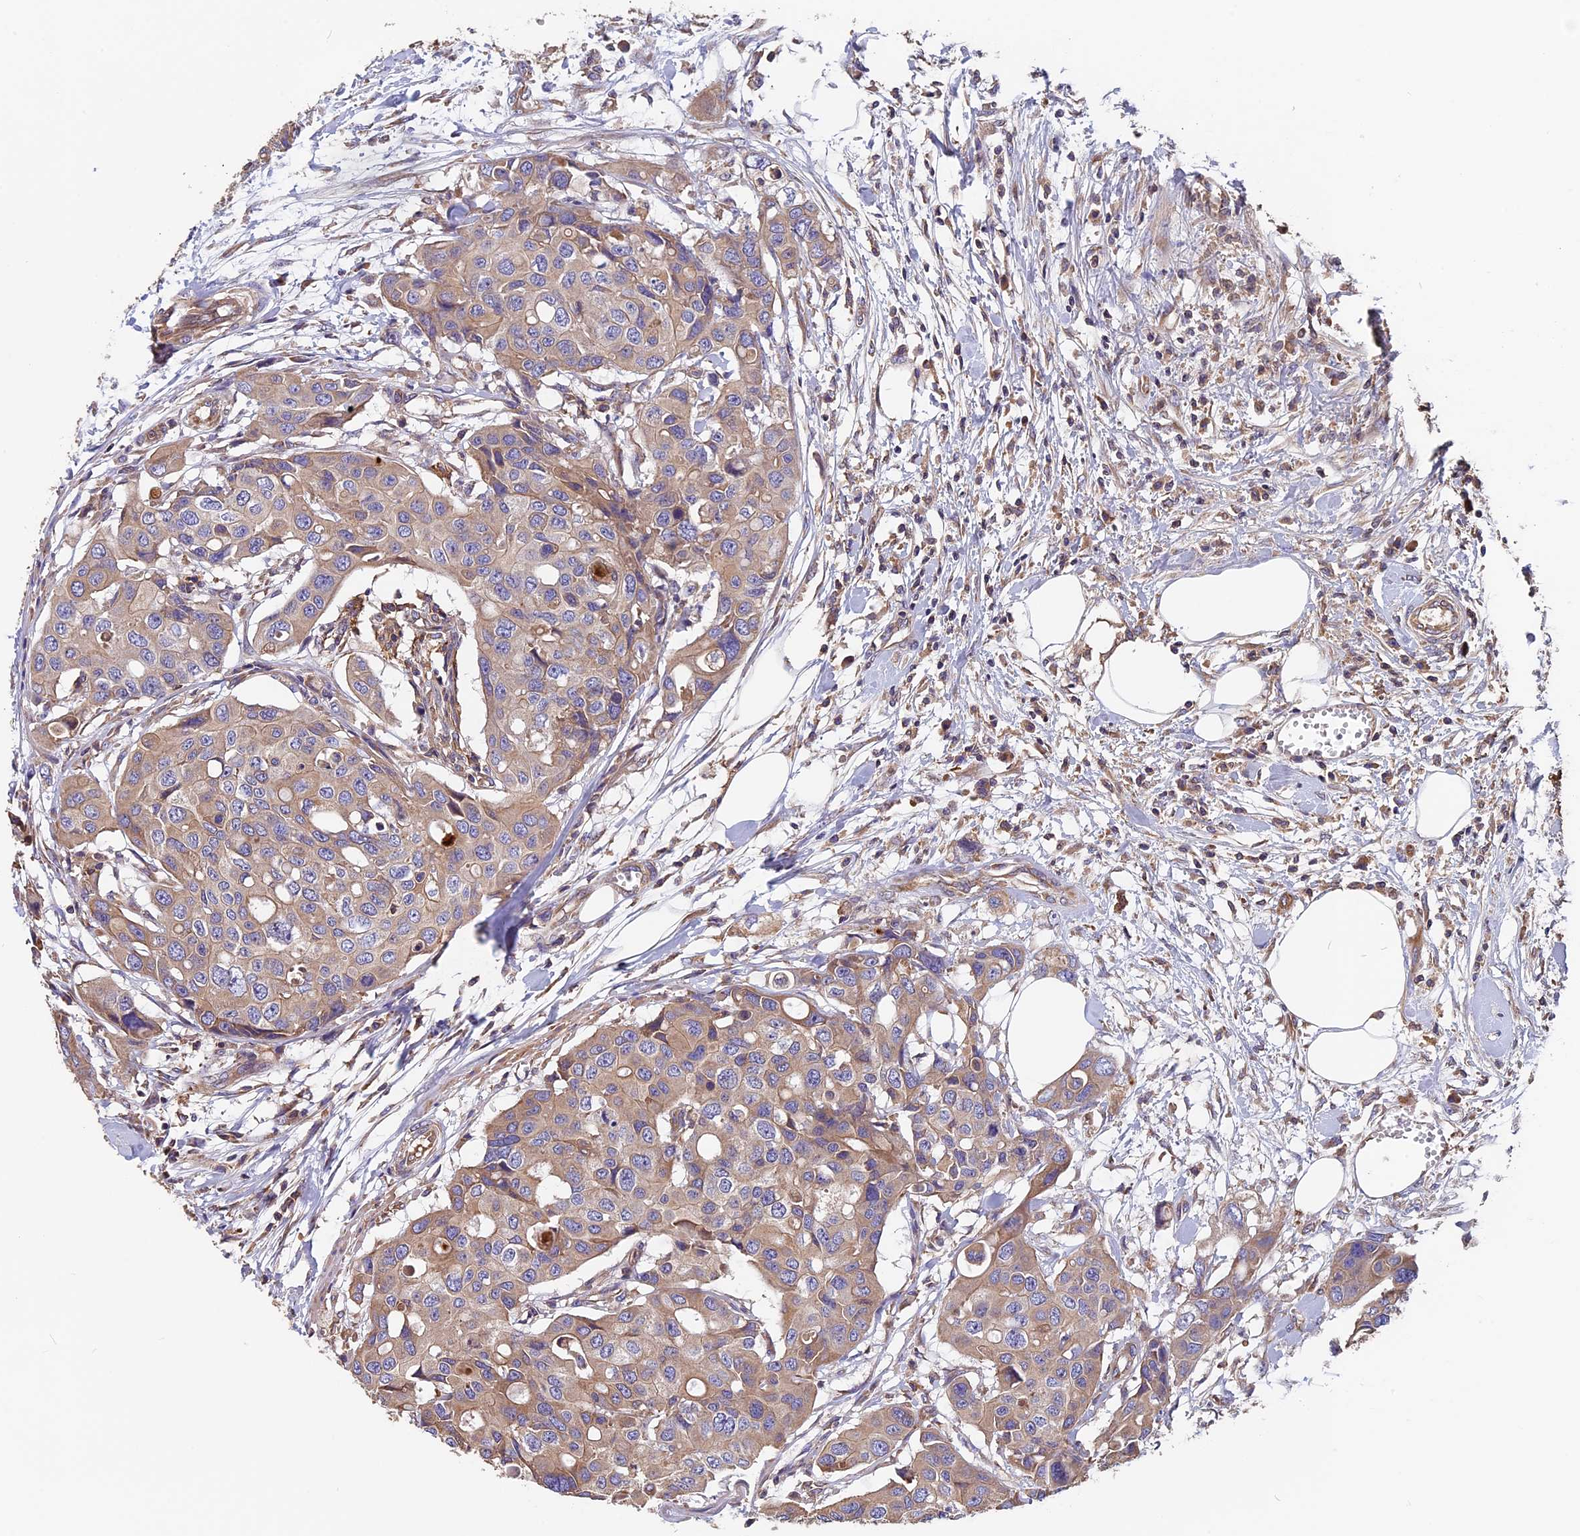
{"staining": {"intensity": "weak", "quantity": ">75%", "location": "cytoplasmic/membranous"}, "tissue": "colorectal cancer", "cell_type": "Tumor cells", "image_type": "cancer", "snomed": [{"axis": "morphology", "description": "Adenocarcinoma, NOS"}, {"axis": "topography", "description": "Colon"}], "caption": "An image of human colorectal adenocarcinoma stained for a protein reveals weak cytoplasmic/membranous brown staining in tumor cells.", "gene": "CCDC153", "patient": {"sex": "male", "age": 77}}